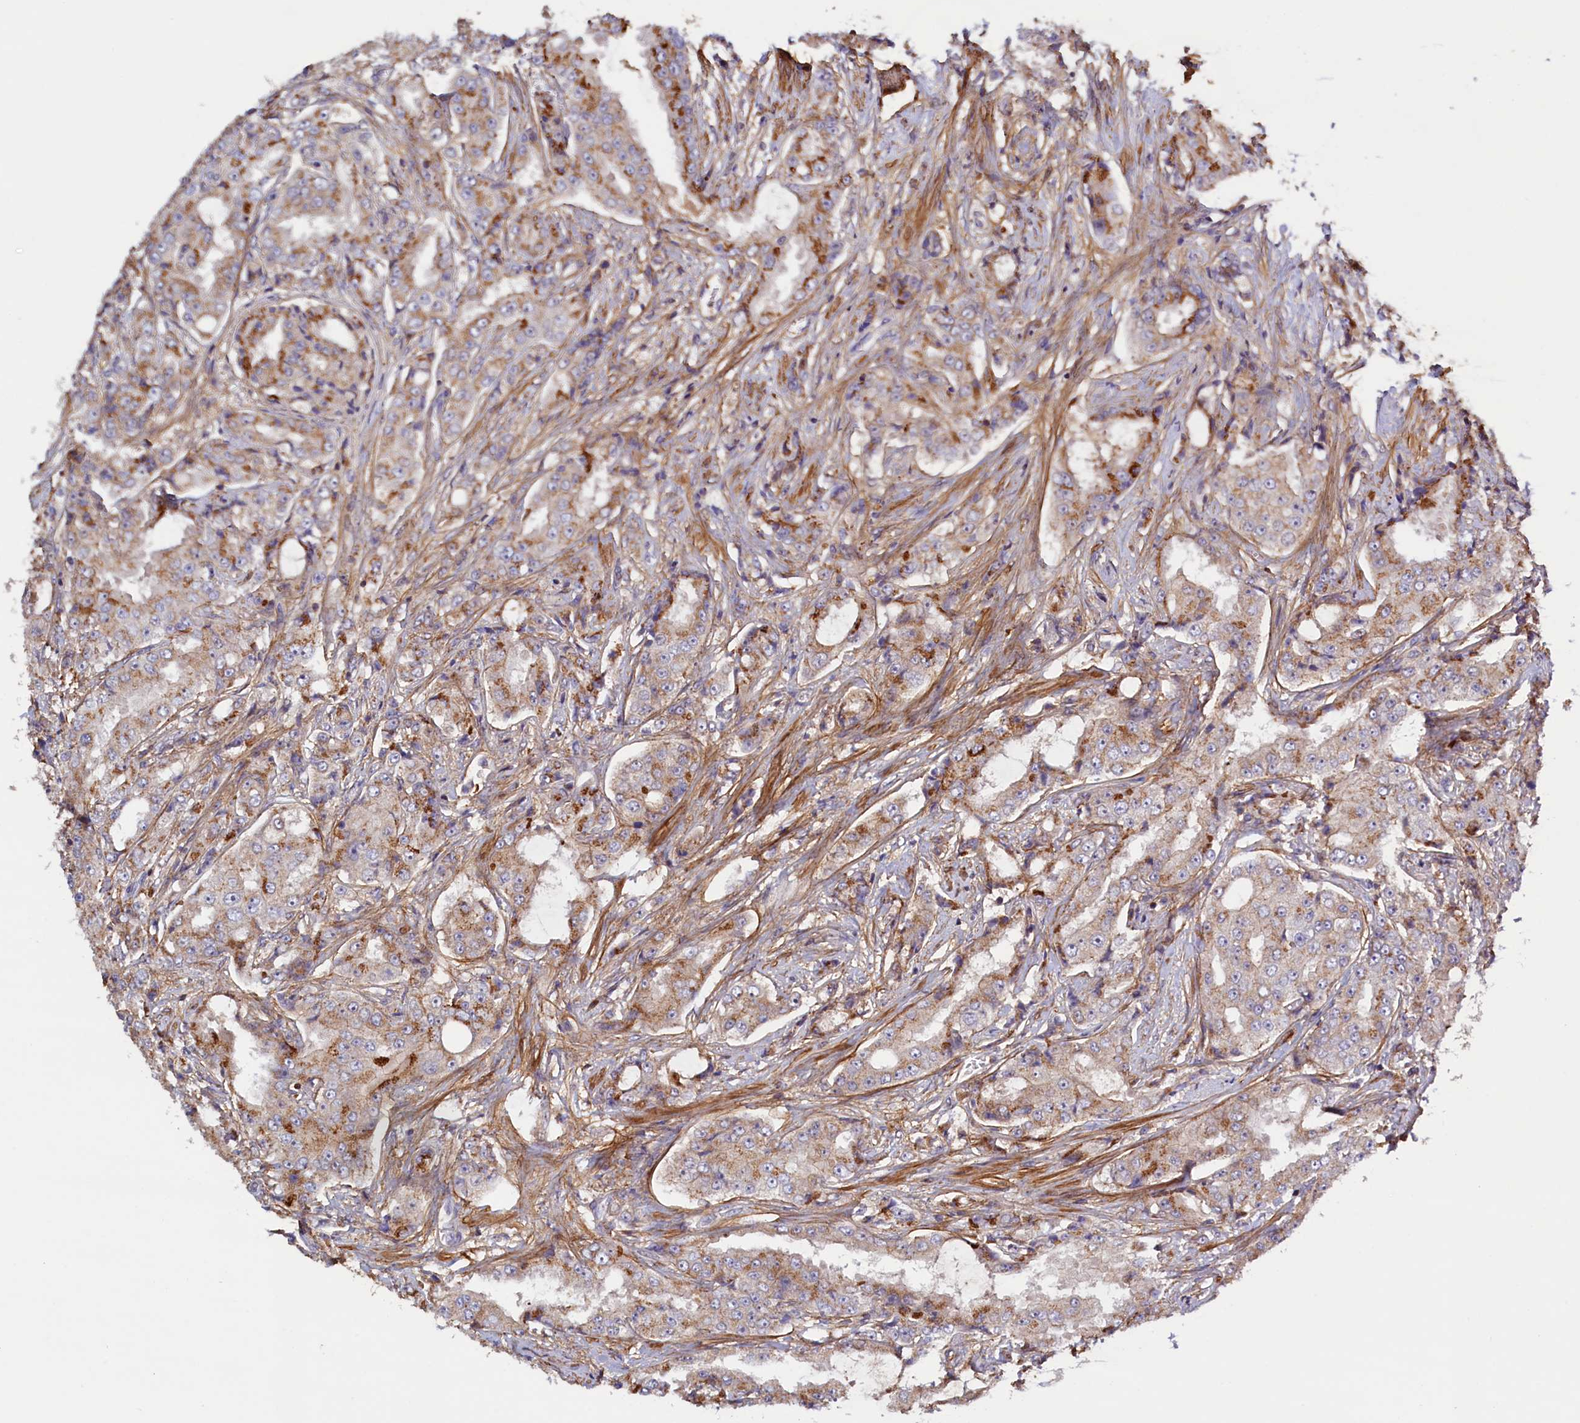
{"staining": {"intensity": "moderate", "quantity": "<25%", "location": "cytoplasmic/membranous"}, "tissue": "prostate cancer", "cell_type": "Tumor cells", "image_type": "cancer", "snomed": [{"axis": "morphology", "description": "Adenocarcinoma, High grade"}, {"axis": "topography", "description": "Prostate"}], "caption": "Human high-grade adenocarcinoma (prostate) stained with a protein marker displays moderate staining in tumor cells.", "gene": "DUOXA1", "patient": {"sex": "male", "age": 73}}